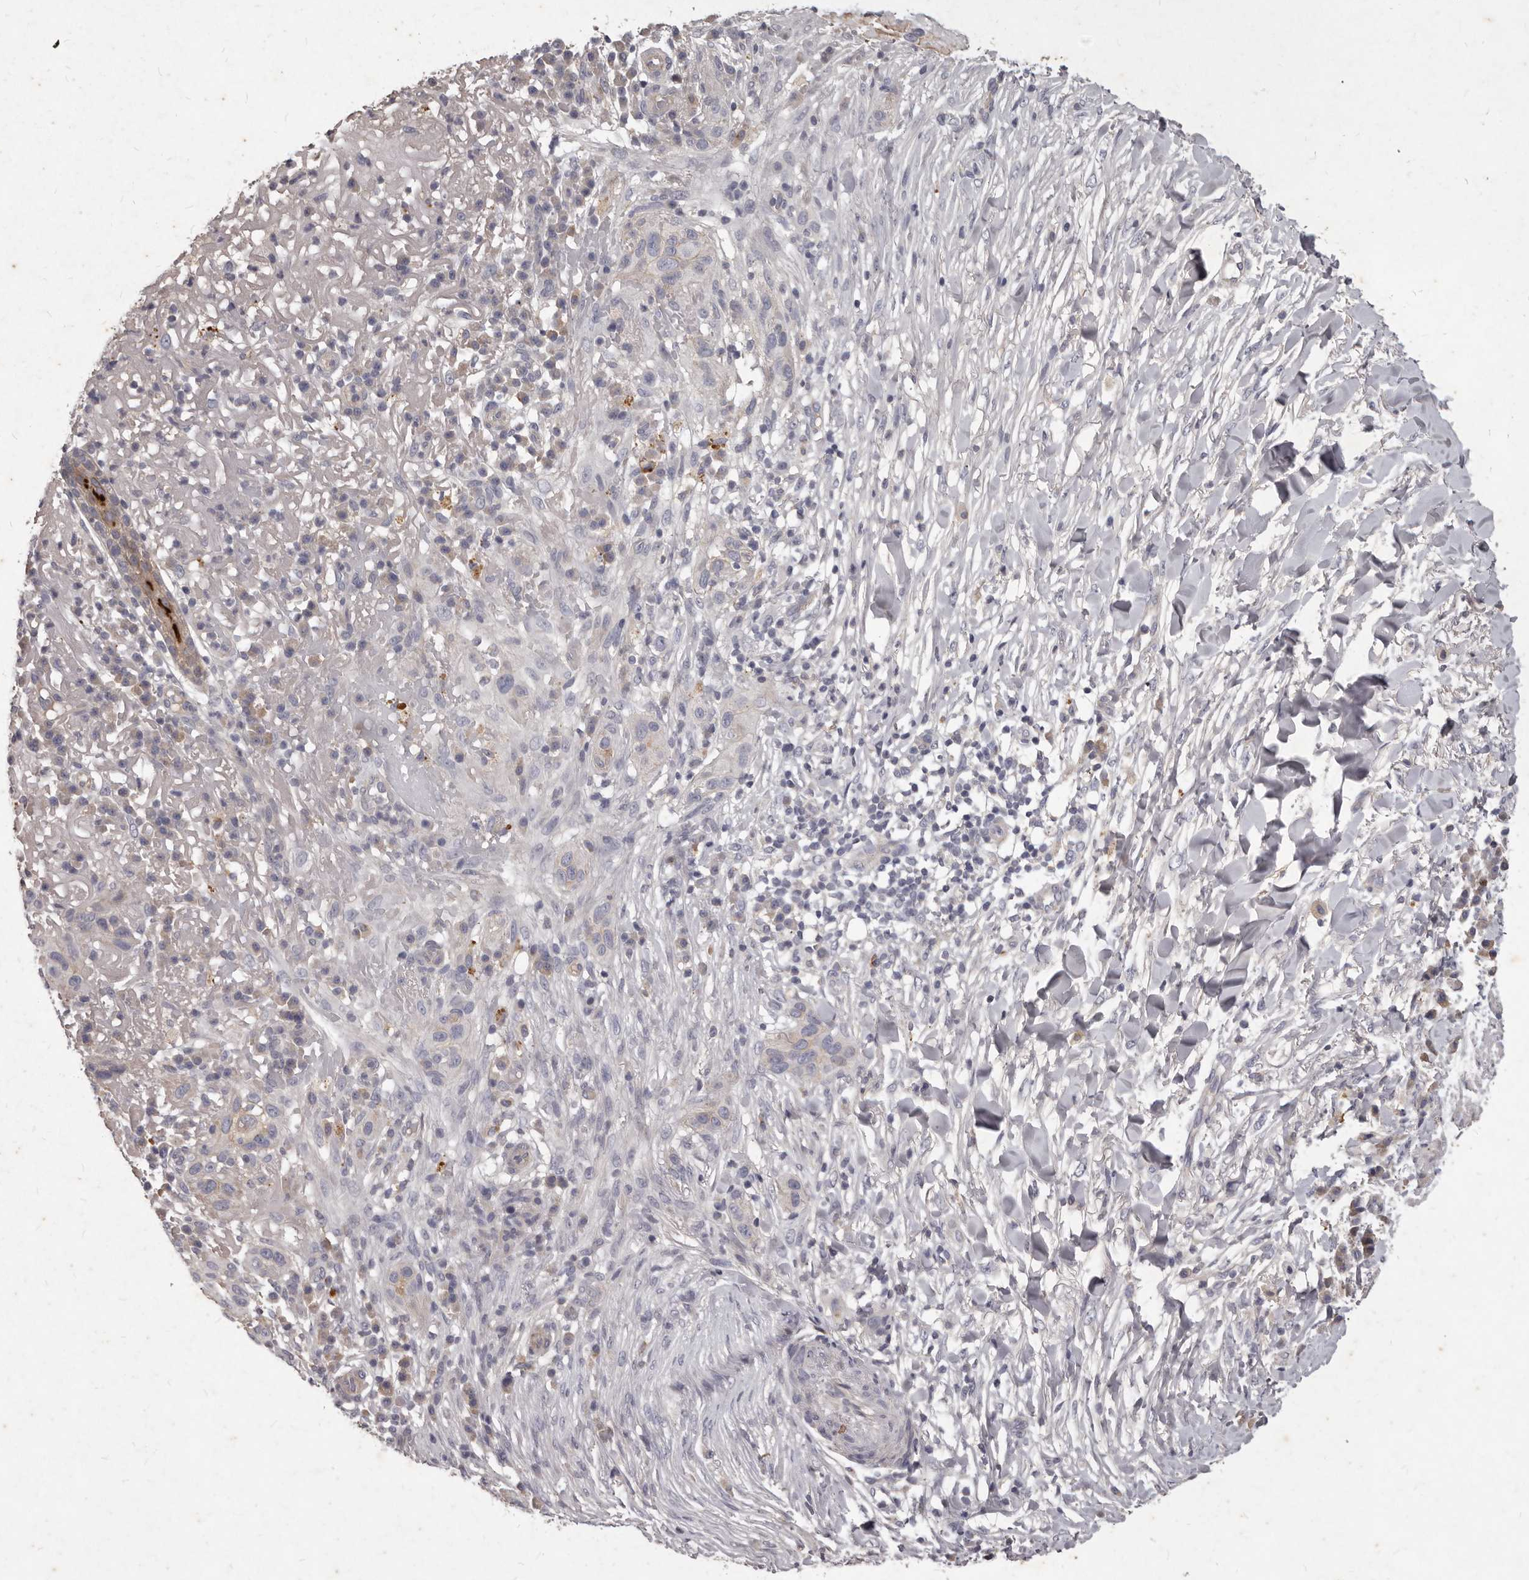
{"staining": {"intensity": "weak", "quantity": "25%-75%", "location": "cytoplasmic/membranous"}, "tissue": "skin cancer", "cell_type": "Tumor cells", "image_type": "cancer", "snomed": [{"axis": "morphology", "description": "Normal tissue, NOS"}, {"axis": "morphology", "description": "Squamous cell carcinoma, NOS"}, {"axis": "topography", "description": "Skin"}], "caption": "Protein expression by immunohistochemistry shows weak cytoplasmic/membranous expression in approximately 25%-75% of tumor cells in skin cancer (squamous cell carcinoma).", "gene": "GPRC5C", "patient": {"sex": "female", "age": 96}}